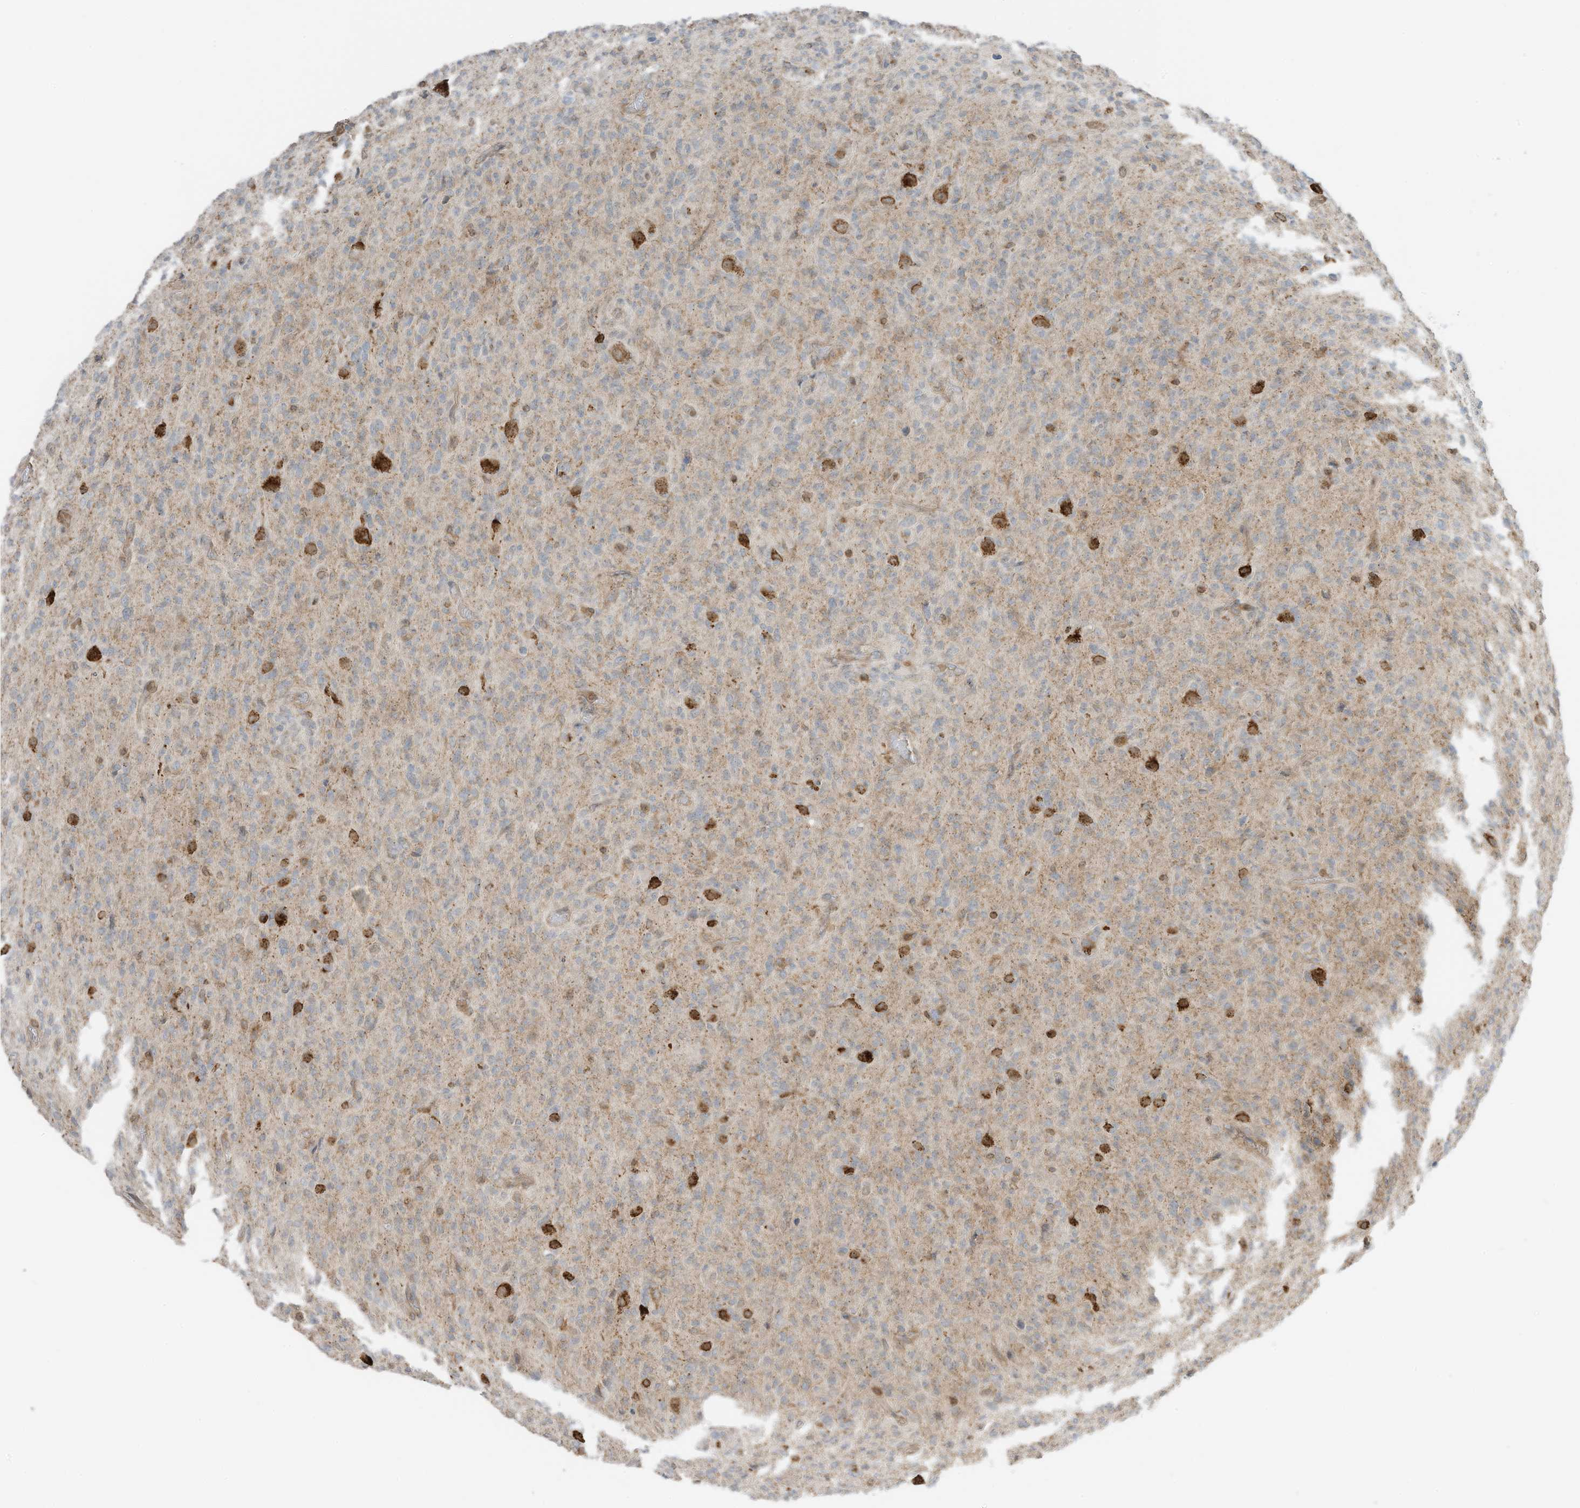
{"staining": {"intensity": "weak", "quantity": "25%-75%", "location": "cytoplasmic/membranous"}, "tissue": "glioma", "cell_type": "Tumor cells", "image_type": "cancer", "snomed": [{"axis": "morphology", "description": "Glioma, malignant, High grade"}, {"axis": "topography", "description": "Brain"}], "caption": "Glioma stained with a brown dye shows weak cytoplasmic/membranous positive expression in approximately 25%-75% of tumor cells.", "gene": "SLC25A12", "patient": {"sex": "female", "age": 57}}